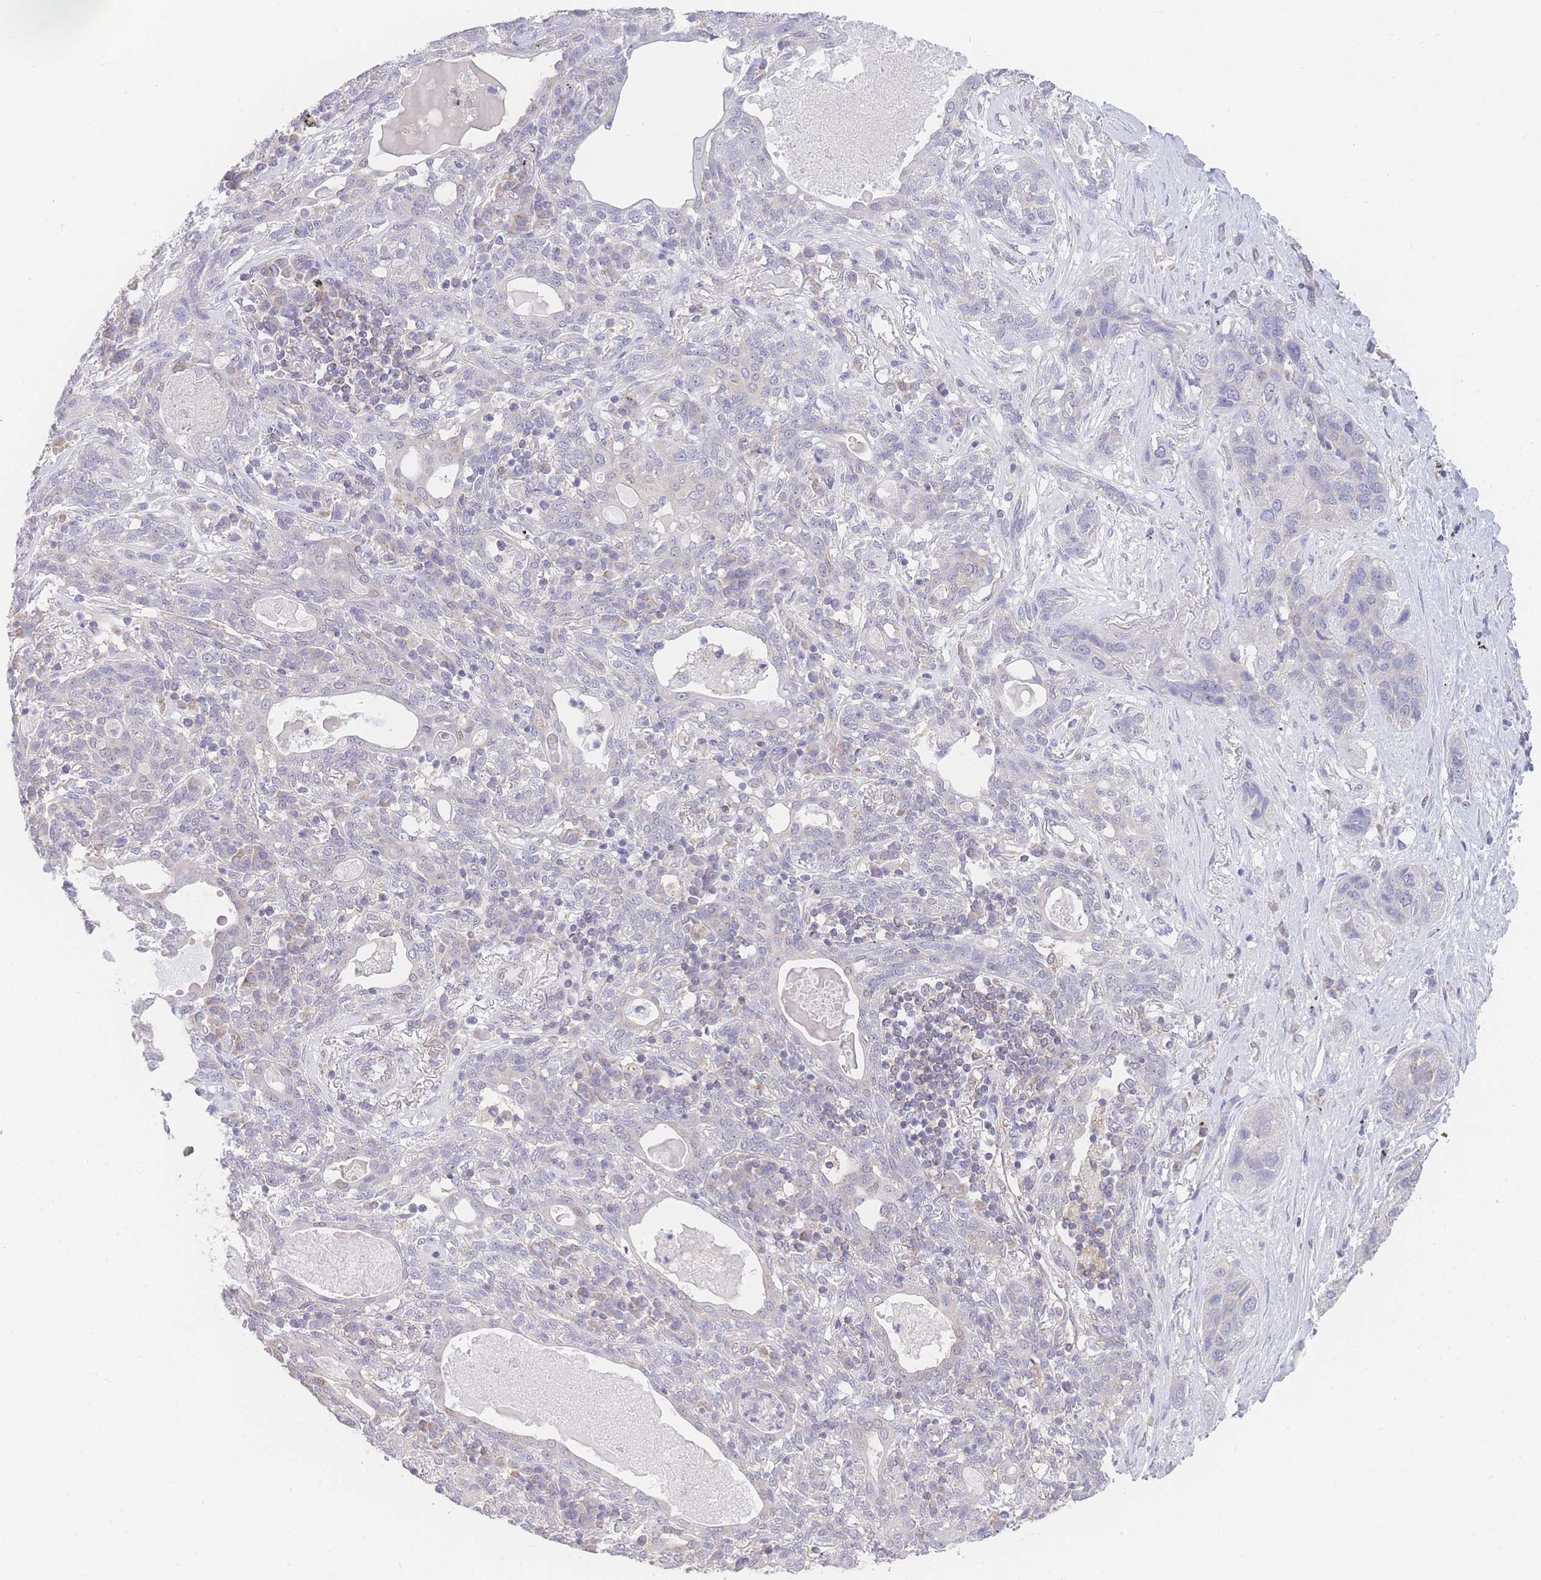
{"staining": {"intensity": "negative", "quantity": "none", "location": "none"}, "tissue": "lung cancer", "cell_type": "Tumor cells", "image_type": "cancer", "snomed": [{"axis": "morphology", "description": "Squamous cell carcinoma, NOS"}, {"axis": "topography", "description": "Lung"}], "caption": "DAB immunohistochemical staining of human lung cancer (squamous cell carcinoma) displays no significant expression in tumor cells.", "gene": "GIPR", "patient": {"sex": "female", "age": 70}}